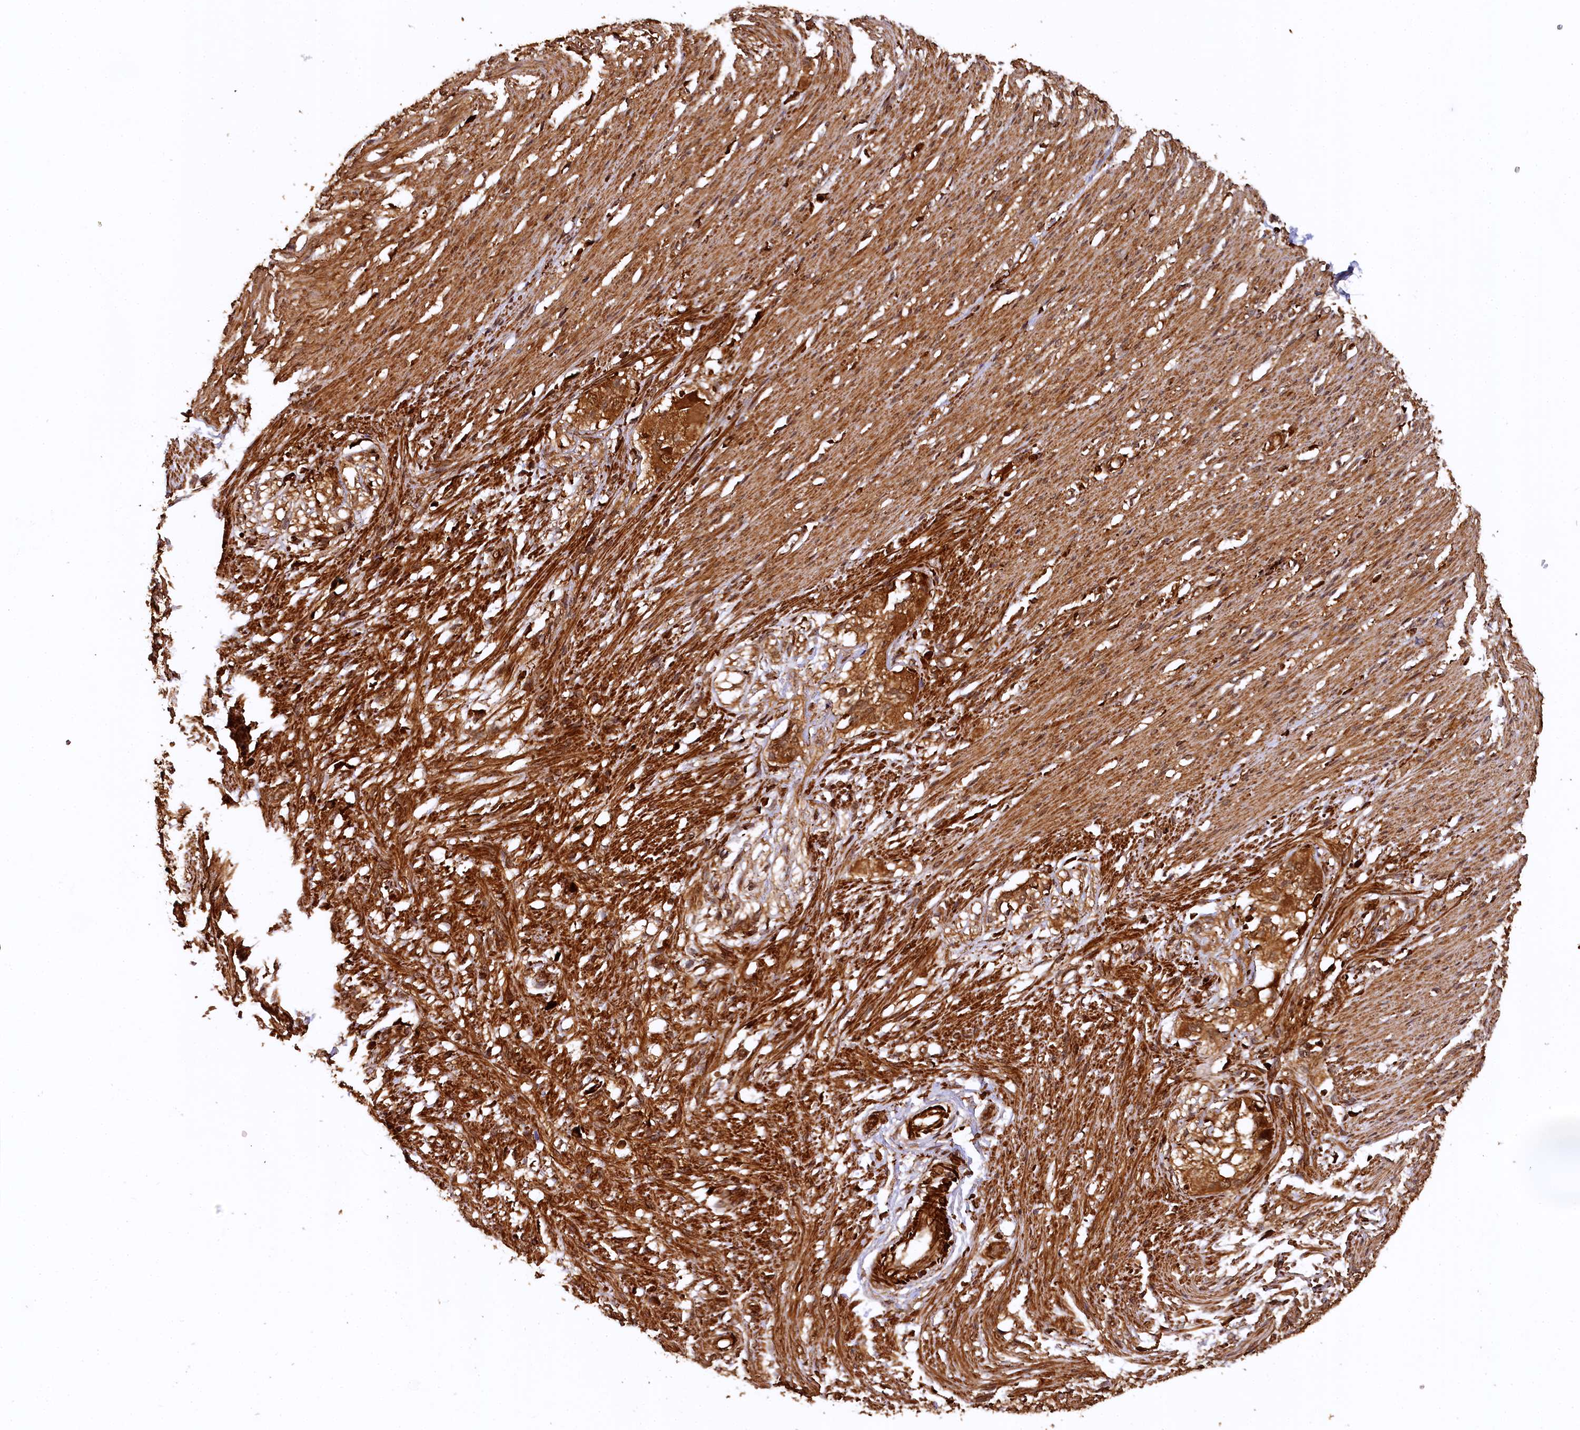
{"staining": {"intensity": "strong", "quantity": ">75%", "location": "cytoplasmic/membranous"}, "tissue": "smooth muscle", "cell_type": "Smooth muscle cells", "image_type": "normal", "snomed": [{"axis": "morphology", "description": "Normal tissue, NOS"}, {"axis": "morphology", "description": "Adenocarcinoma, NOS"}, {"axis": "topography", "description": "Colon"}, {"axis": "topography", "description": "Peripheral nerve tissue"}], "caption": "An immunohistochemistry (IHC) histopathology image of benign tissue is shown. Protein staining in brown shows strong cytoplasmic/membranous positivity in smooth muscle within smooth muscle cells. (Brightfield microscopy of DAB IHC at high magnification).", "gene": "STUB1", "patient": {"sex": "male", "age": 14}}